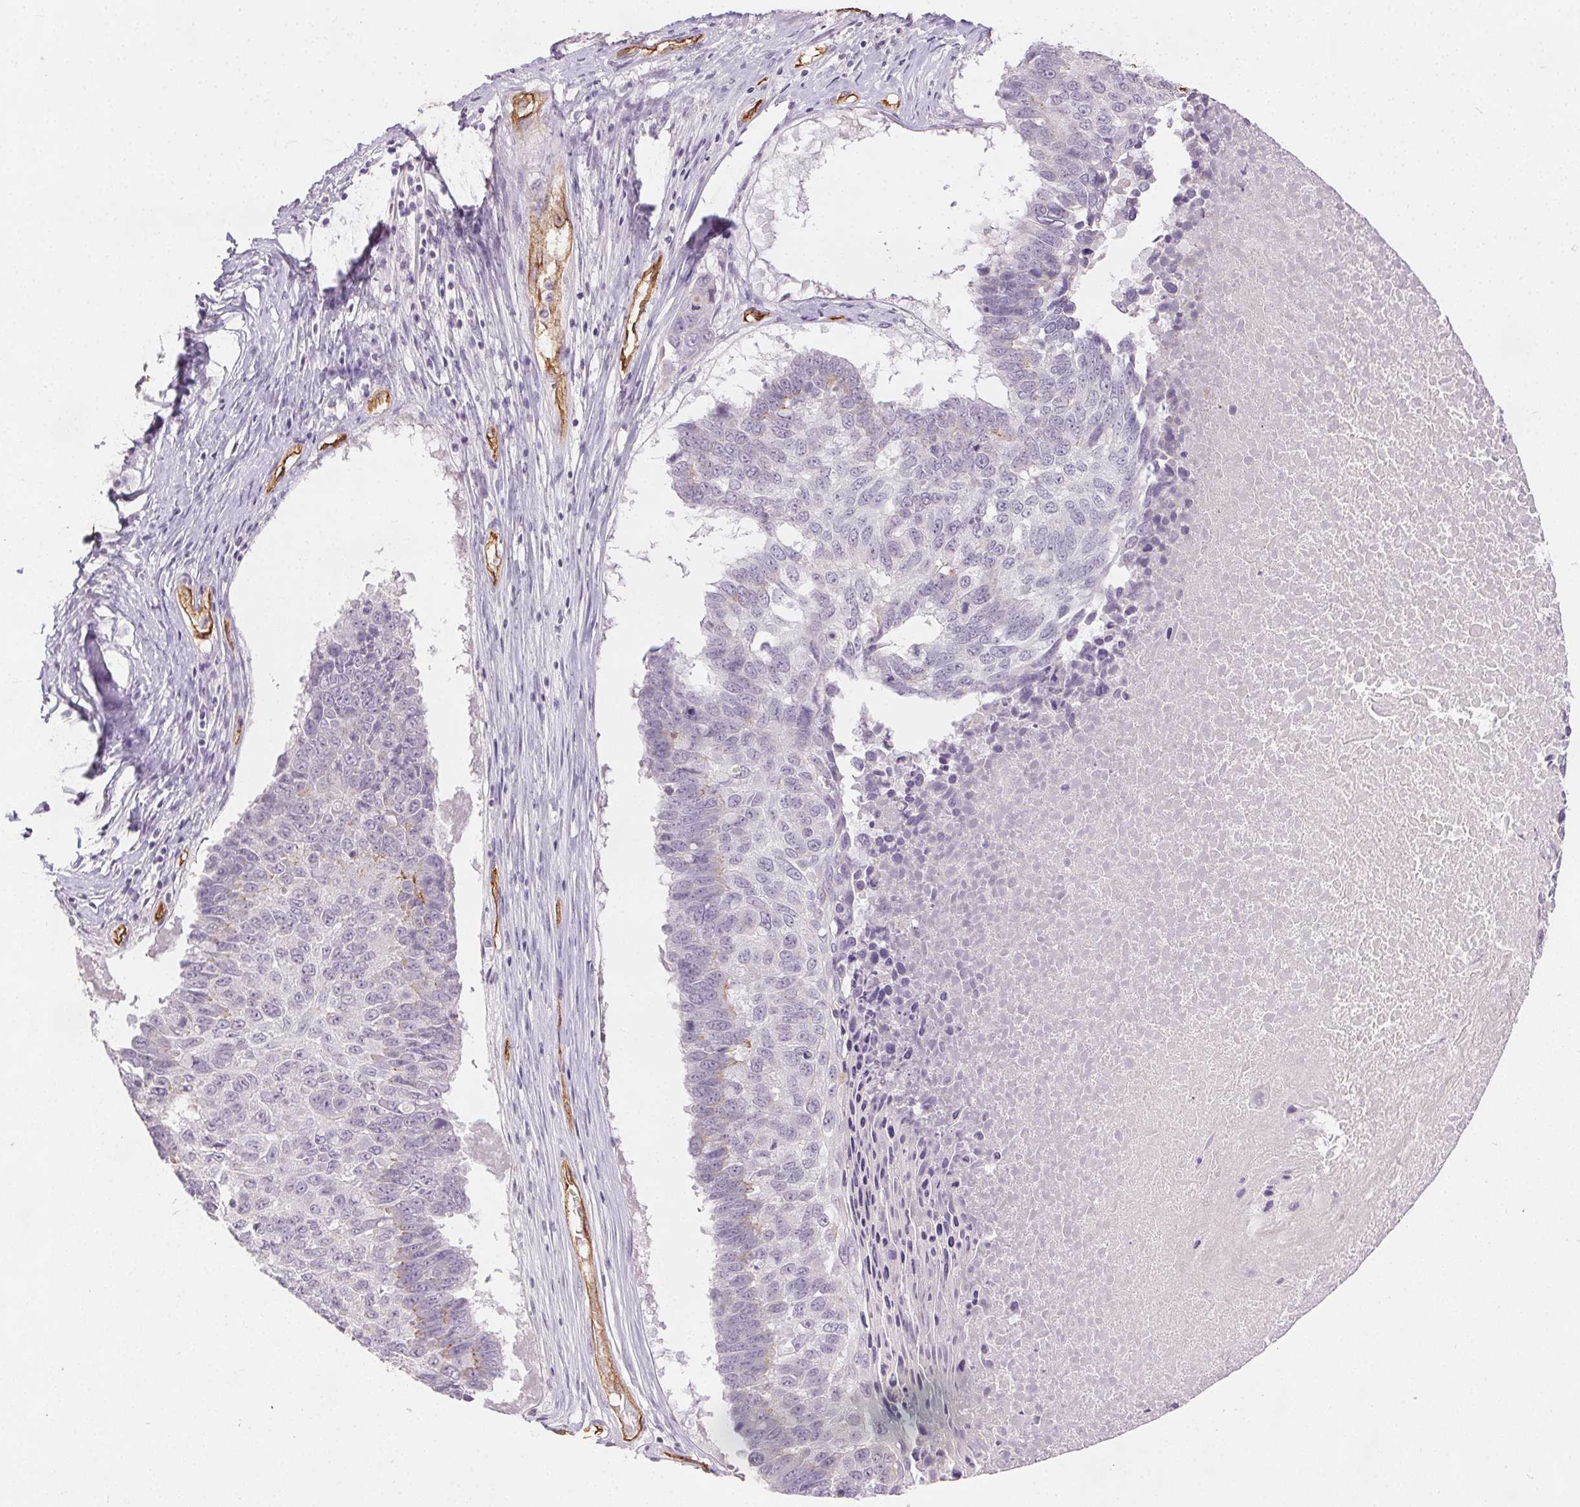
{"staining": {"intensity": "negative", "quantity": "none", "location": "none"}, "tissue": "lung cancer", "cell_type": "Tumor cells", "image_type": "cancer", "snomed": [{"axis": "morphology", "description": "Squamous cell carcinoma, NOS"}, {"axis": "topography", "description": "Lung"}], "caption": "IHC image of neoplastic tissue: human squamous cell carcinoma (lung) stained with DAB displays no significant protein positivity in tumor cells. (Immunohistochemistry (ihc), brightfield microscopy, high magnification).", "gene": "PODXL", "patient": {"sex": "male", "age": 73}}